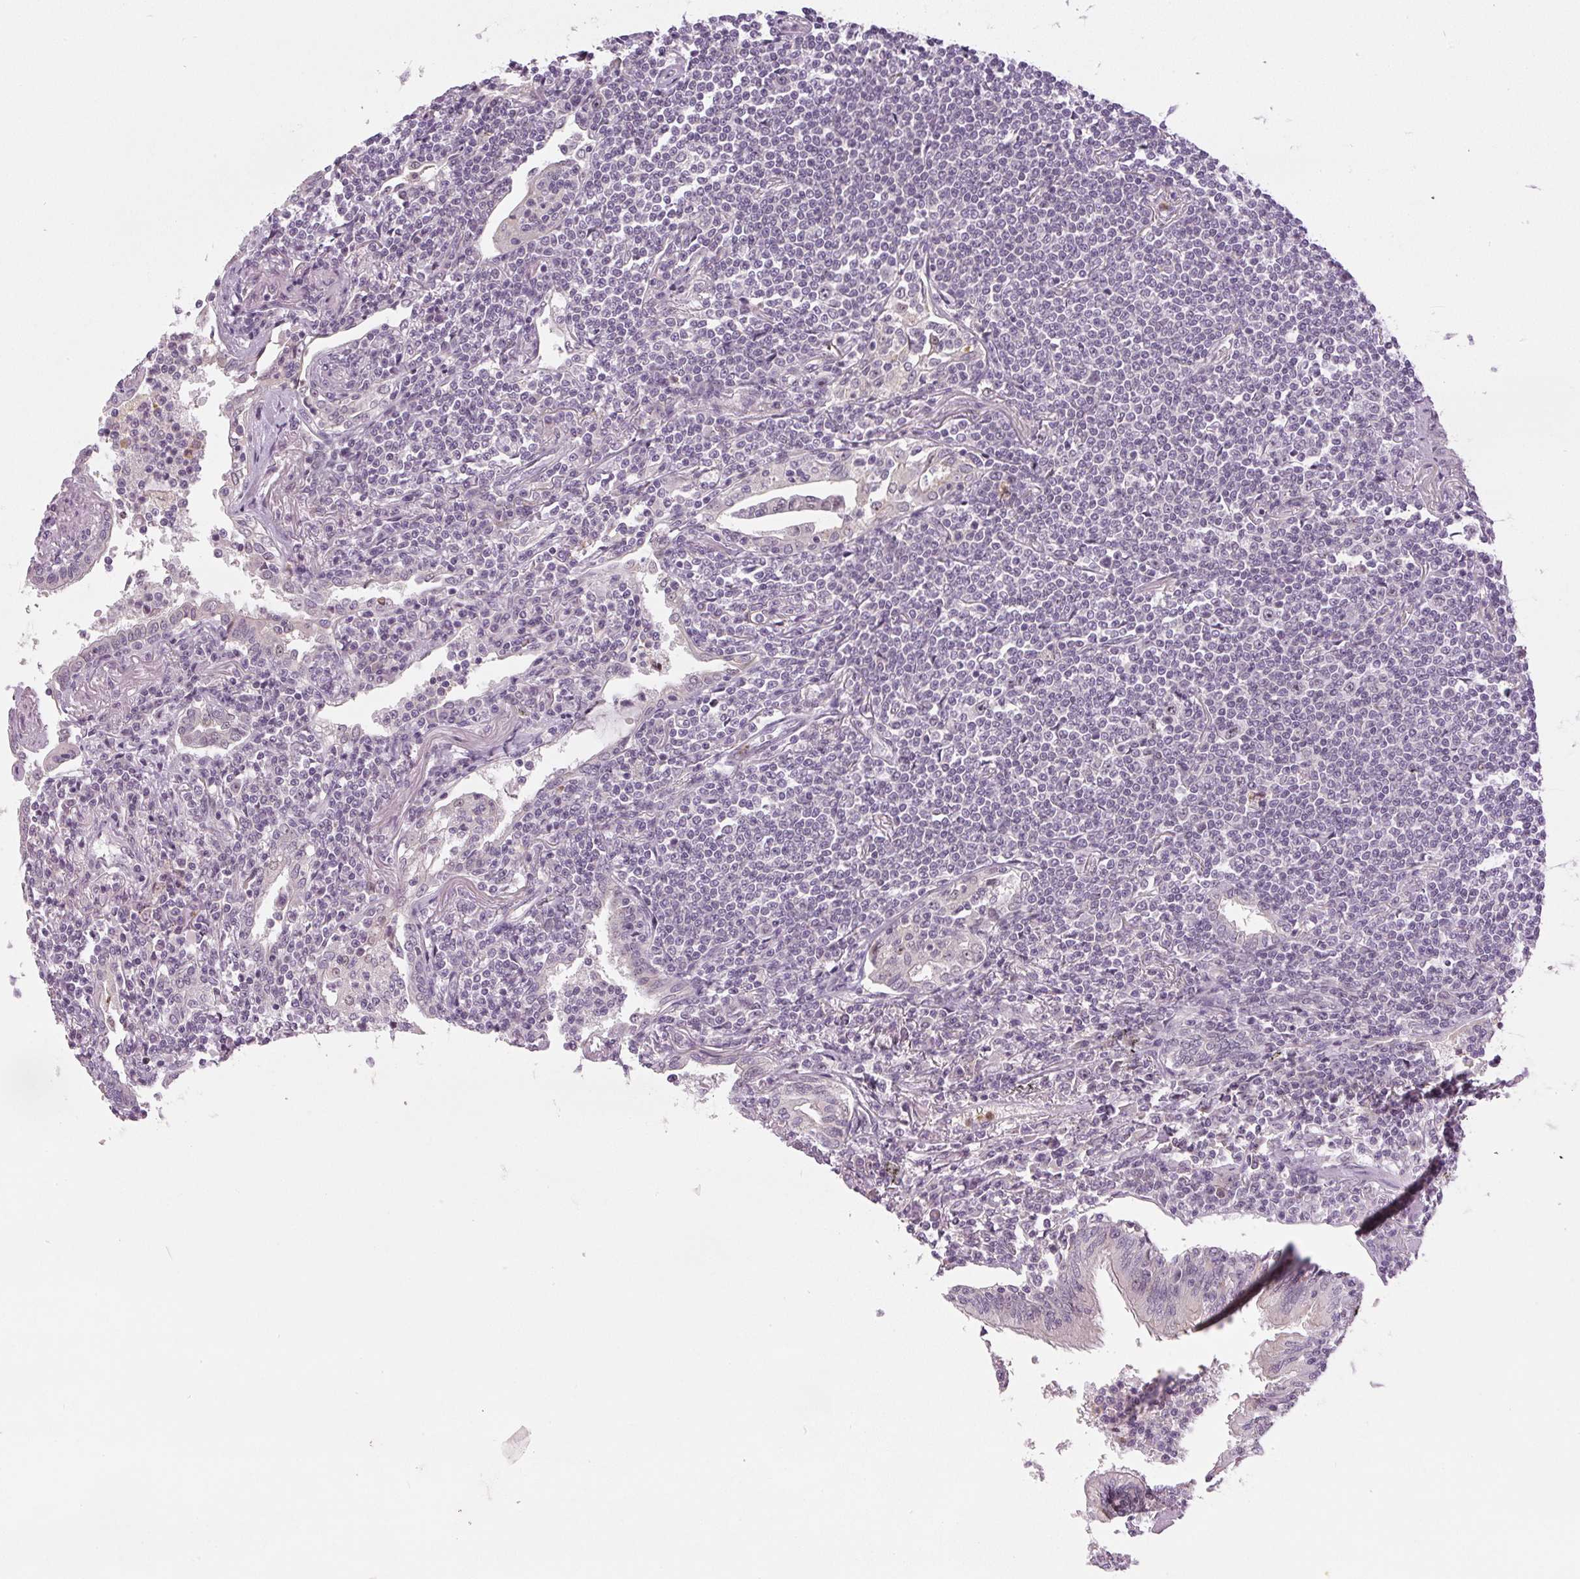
{"staining": {"intensity": "negative", "quantity": "none", "location": "none"}, "tissue": "lymphoma", "cell_type": "Tumor cells", "image_type": "cancer", "snomed": [{"axis": "morphology", "description": "Malignant lymphoma, non-Hodgkin's type, Low grade"}, {"axis": "topography", "description": "Lung"}], "caption": "There is no significant positivity in tumor cells of lymphoma.", "gene": "SGF29", "patient": {"sex": "female", "age": 71}}